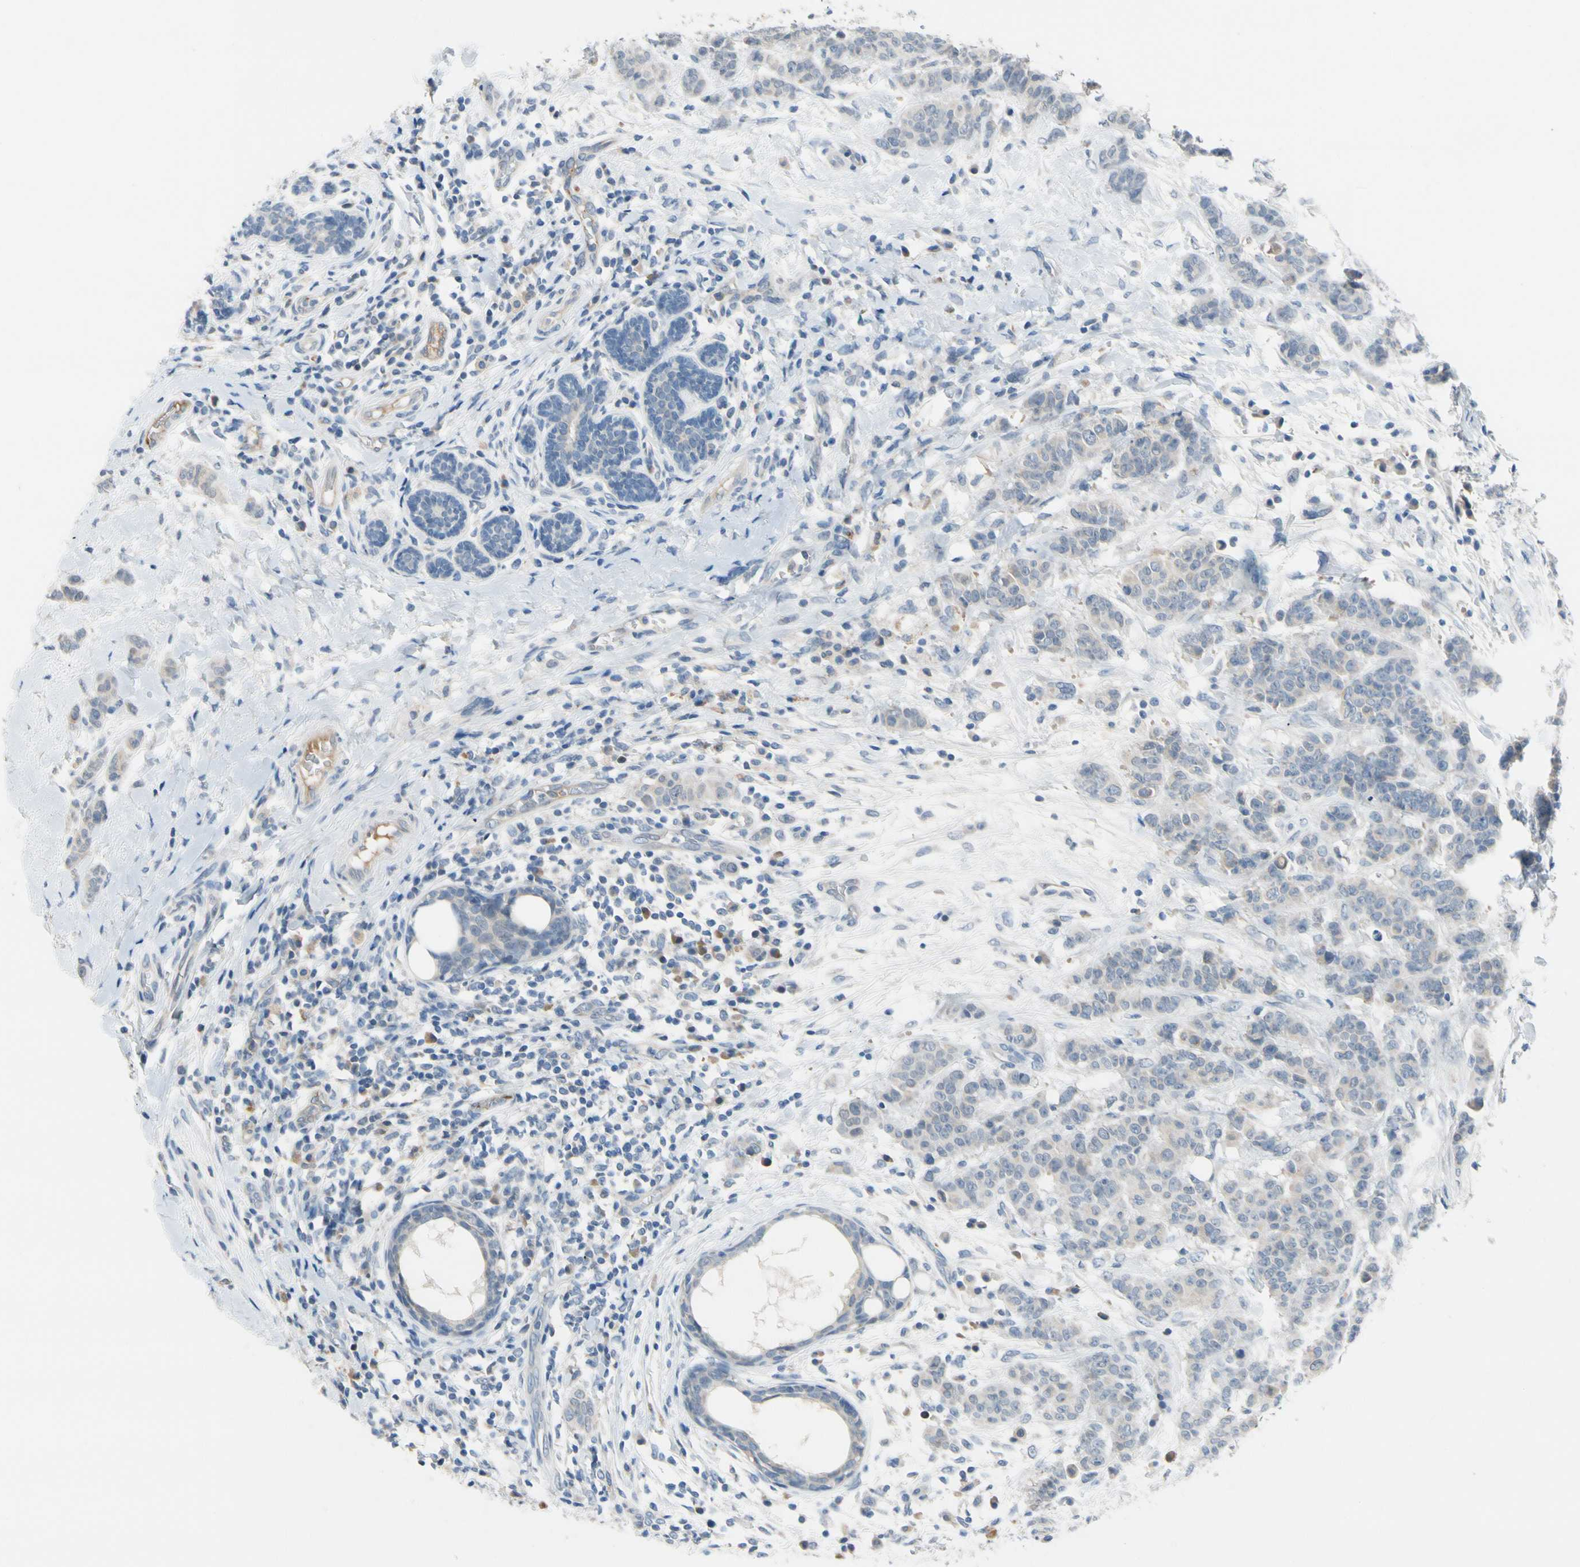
{"staining": {"intensity": "negative", "quantity": "none", "location": "none"}, "tissue": "breast cancer", "cell_type": "Tumor cells", "image_type": "cancer", "snomed": [{"axis": "morphology", "description": "Duct carcinoma"}, {"axis": "topography", "description": "Breast"}], "caption": "A high-resolution micrograph shows immunohistochemistry (IHC) staining of intraductal carcinoma (breast), which reveals no significant staining in tumor cells.", "gene": "CNDP1", "patient": {"sex": "female", "age": 40}}